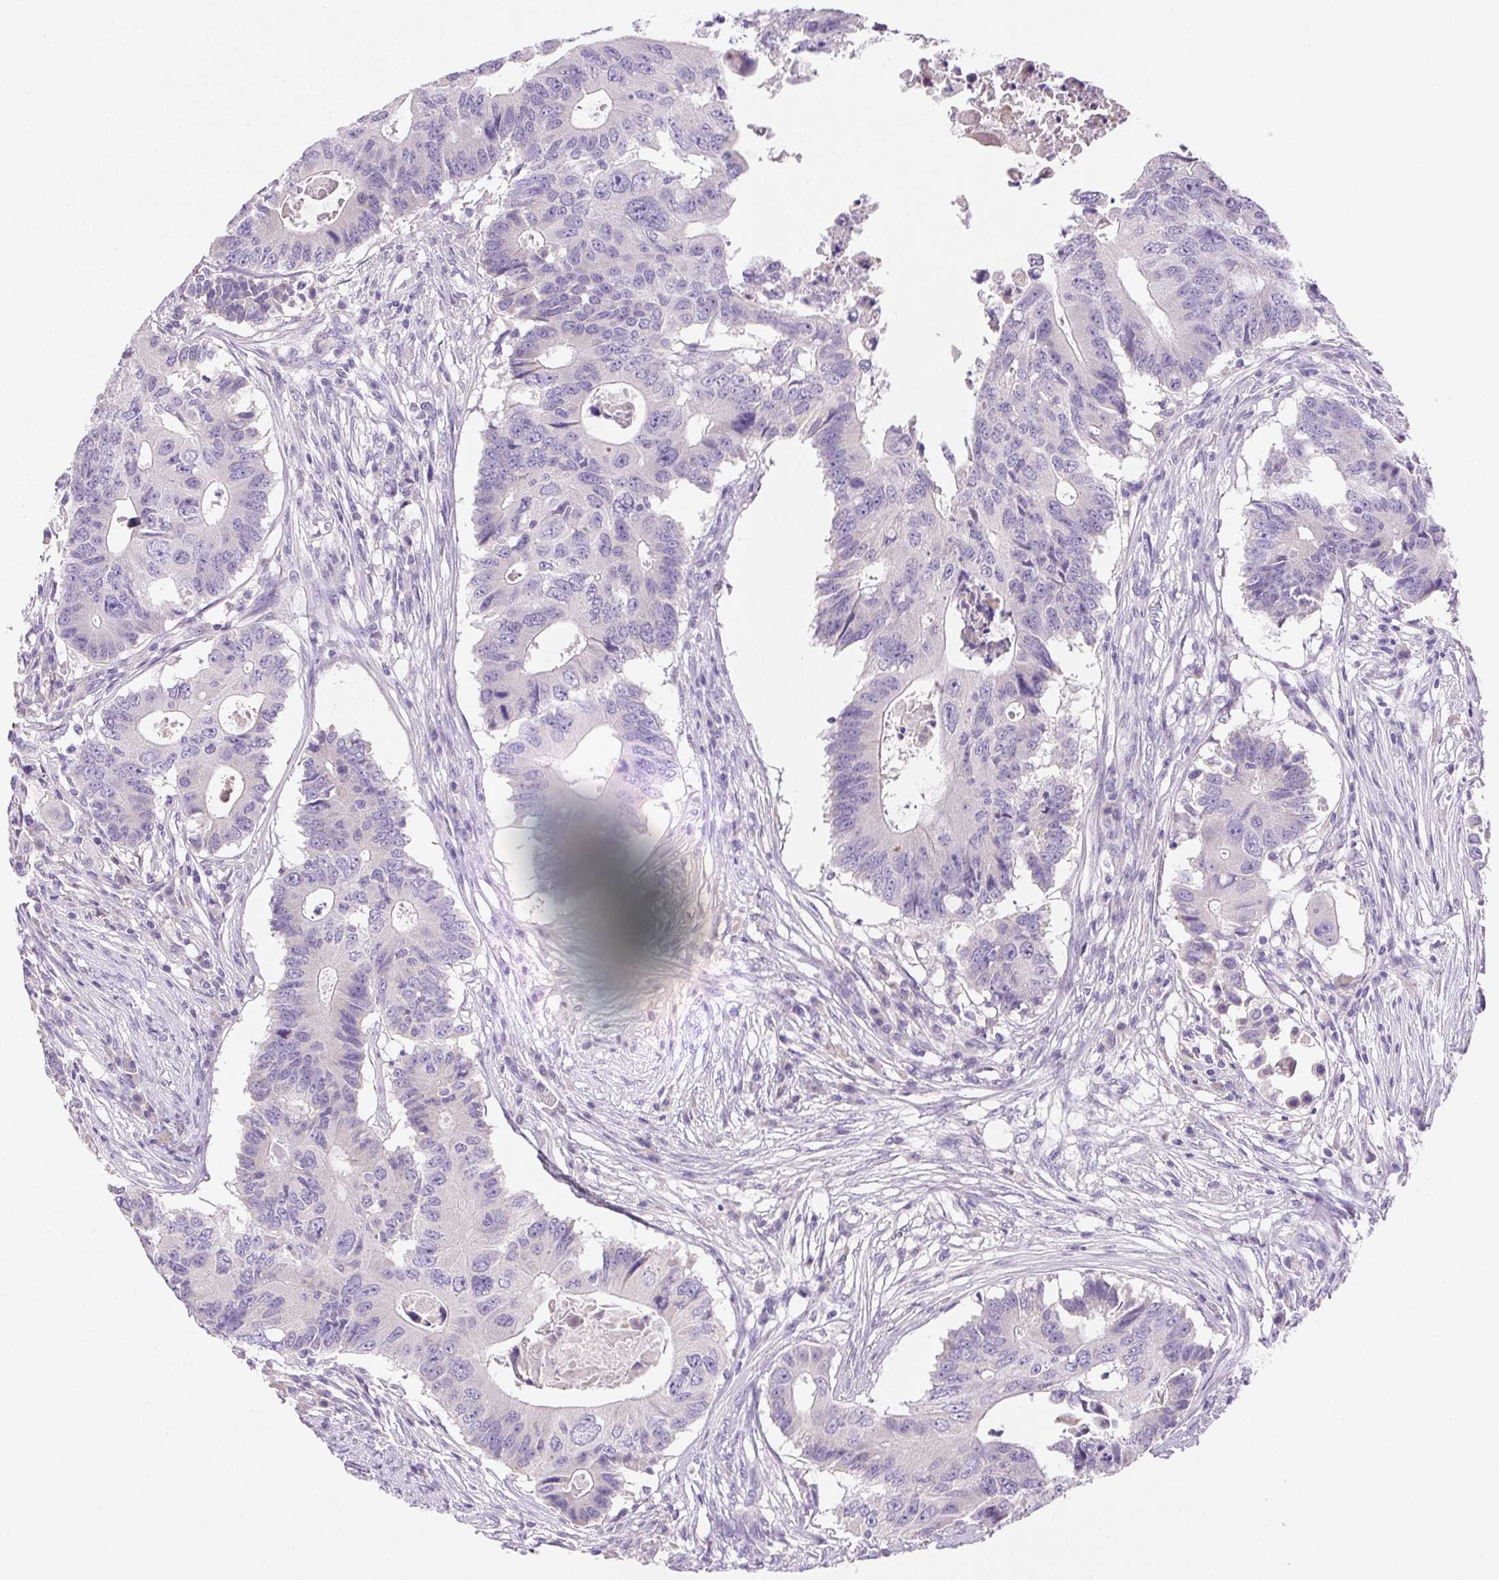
{"staining": {"intensity": "negative", "quantity": "none", "location": "none"}, "tissue": "colorectal cancer", "cell_type": "Tumor cells", "image_type": "cancer", "snomed": [{"axis": "morphology", "description": "Adenocarcinoma, NOS"}, {"axis": "topography", "description": "Colon"}], "caption": "IHC micrograph of human colorectal cancer (adenocarcinoma) stained for a protein (brown), which exhibits no expression in tumor cells.", "gene": "ARHGAP11B", "patient": {"sex": "male", "age": 71}}